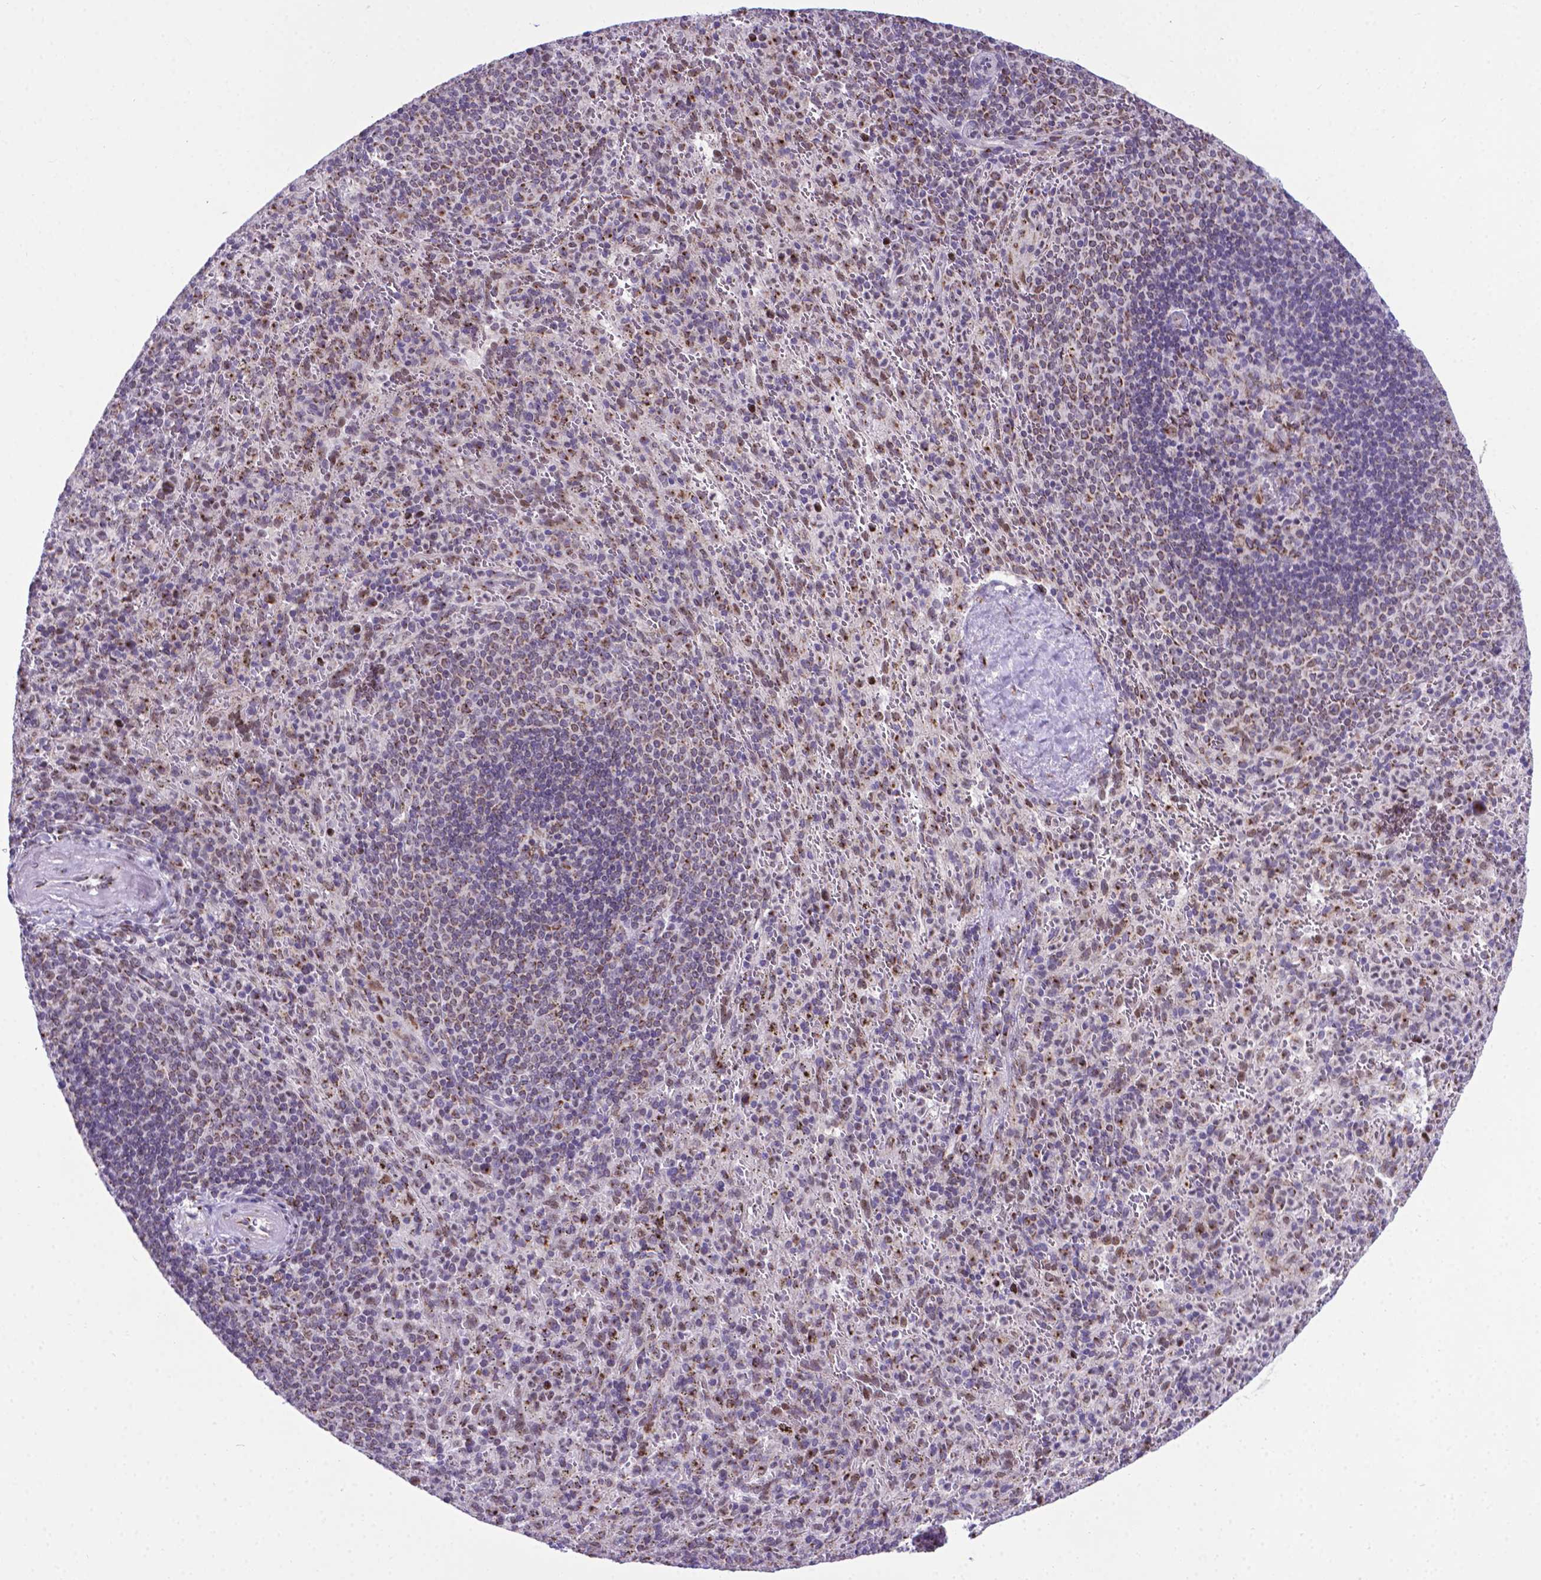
{"staining": {"intensity": "moderate", "quantity": "<25%", "location": "cytoplasmic/membranous"}, "tissue": "spleen", "cell_type": "Cells in red pulp", "image_type": "normal", "snomed": [{"axis": "morphology", "description": "Normal tissue, NOS"}, {"axis": "topography", "description": "Spleen"}], "caption": "Moderate cytoplasmic/membranous staining is identified in about <25% of cells in red pulp in normal spleen. Using DAB (brown) and hematoxylin (blue) stains, captured at high magnification using brightfield microscopy.", "gene": "MRPL10", "patient": {"sex": "male", "age": 57}}